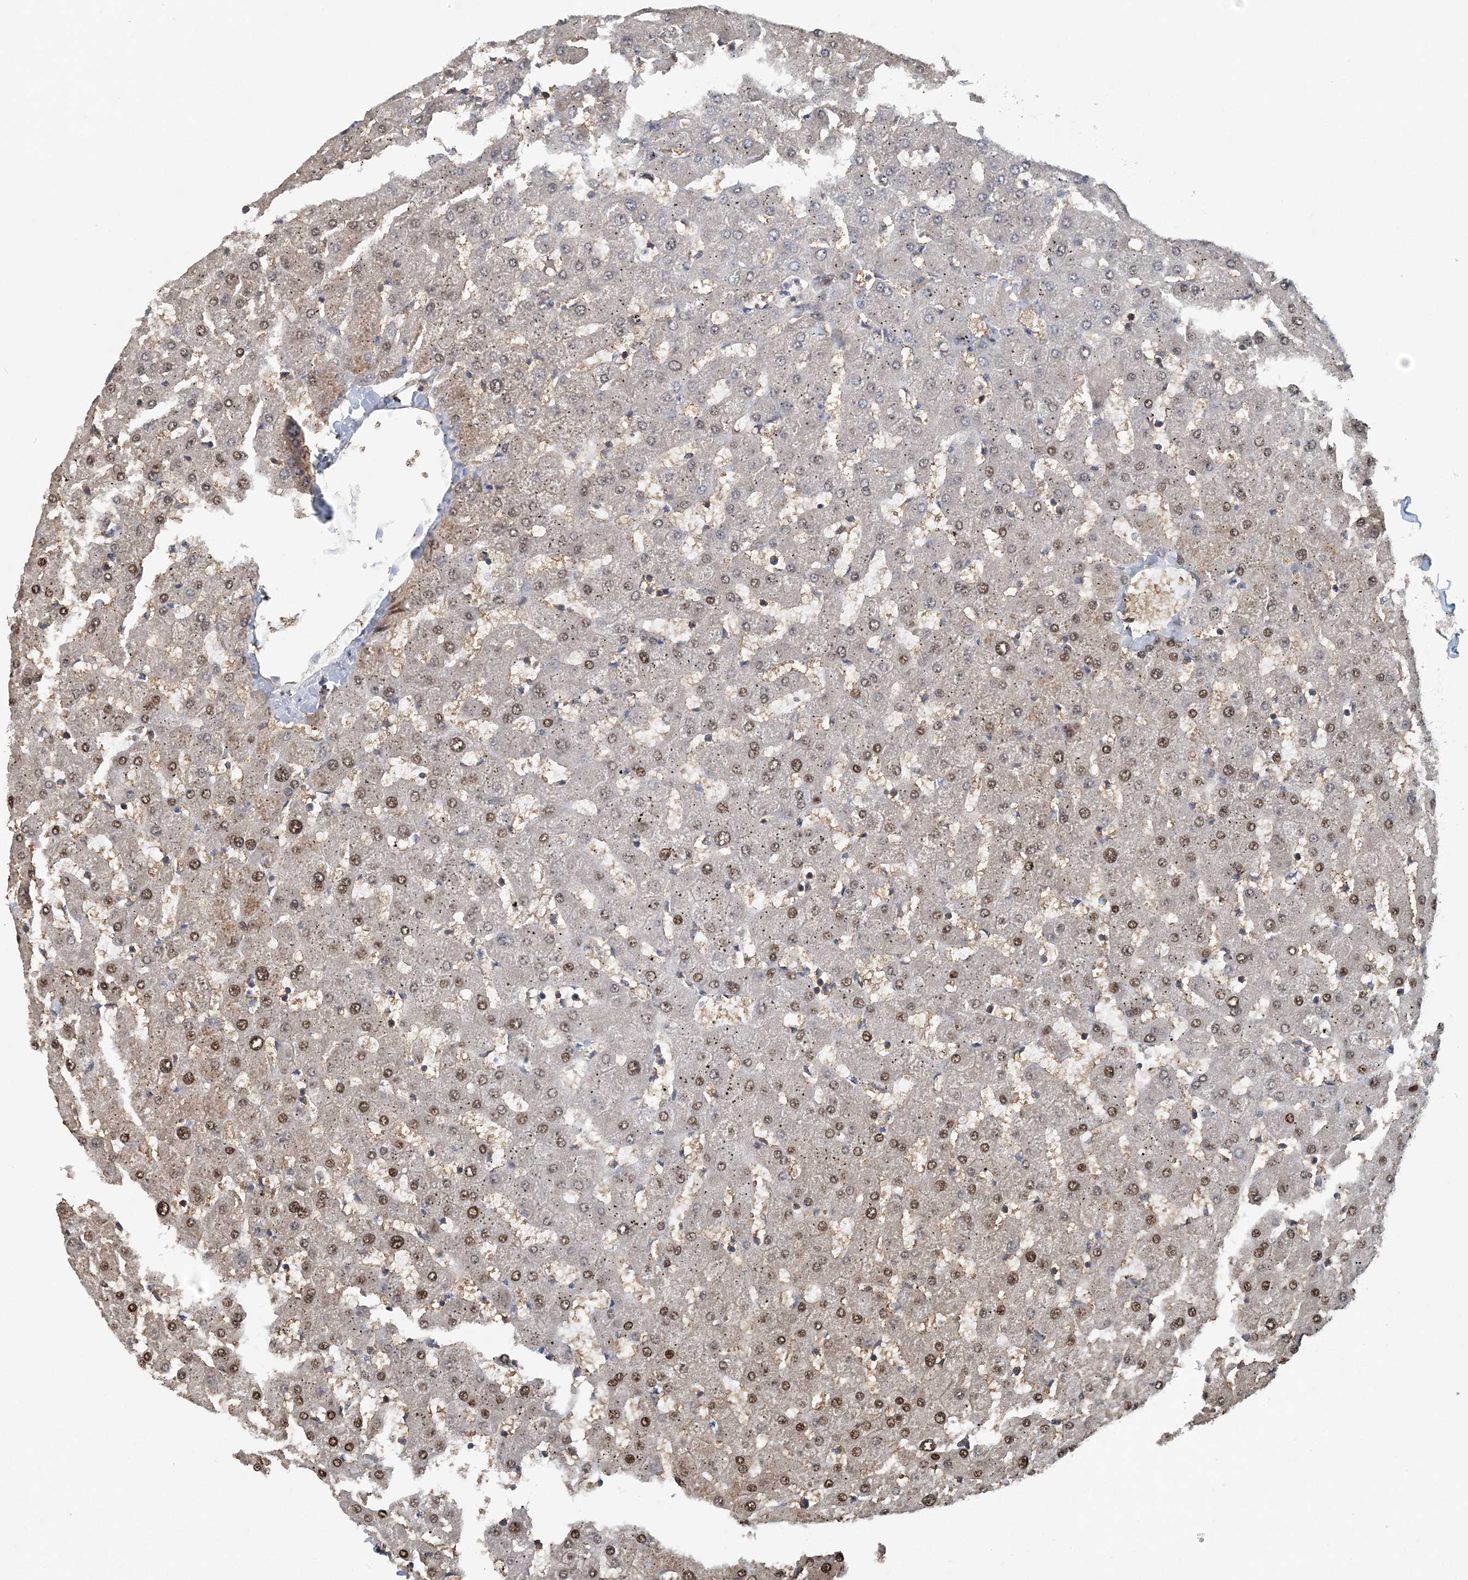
{"staining": {"intensity": "moderate", "quantity": "25%-75%", "location": "cytoplasmic/membranous"}, "tissue": "liver", "cell_type": "Cholangiocytes", "image_type": "normal", "snomed": [{"axis": "morphology", "description": "Normal tissue, NOS"}, {"axis": "topography", "description": "Liver"}], "caption": "Cholangiocytes reveal medium levels of moderate cytoplasmic/membranous expression in approximately 25%-75% of cells in benign human liver.", "gene": "HIKESHI", "patient": {"sex": "female", "age": 63}}